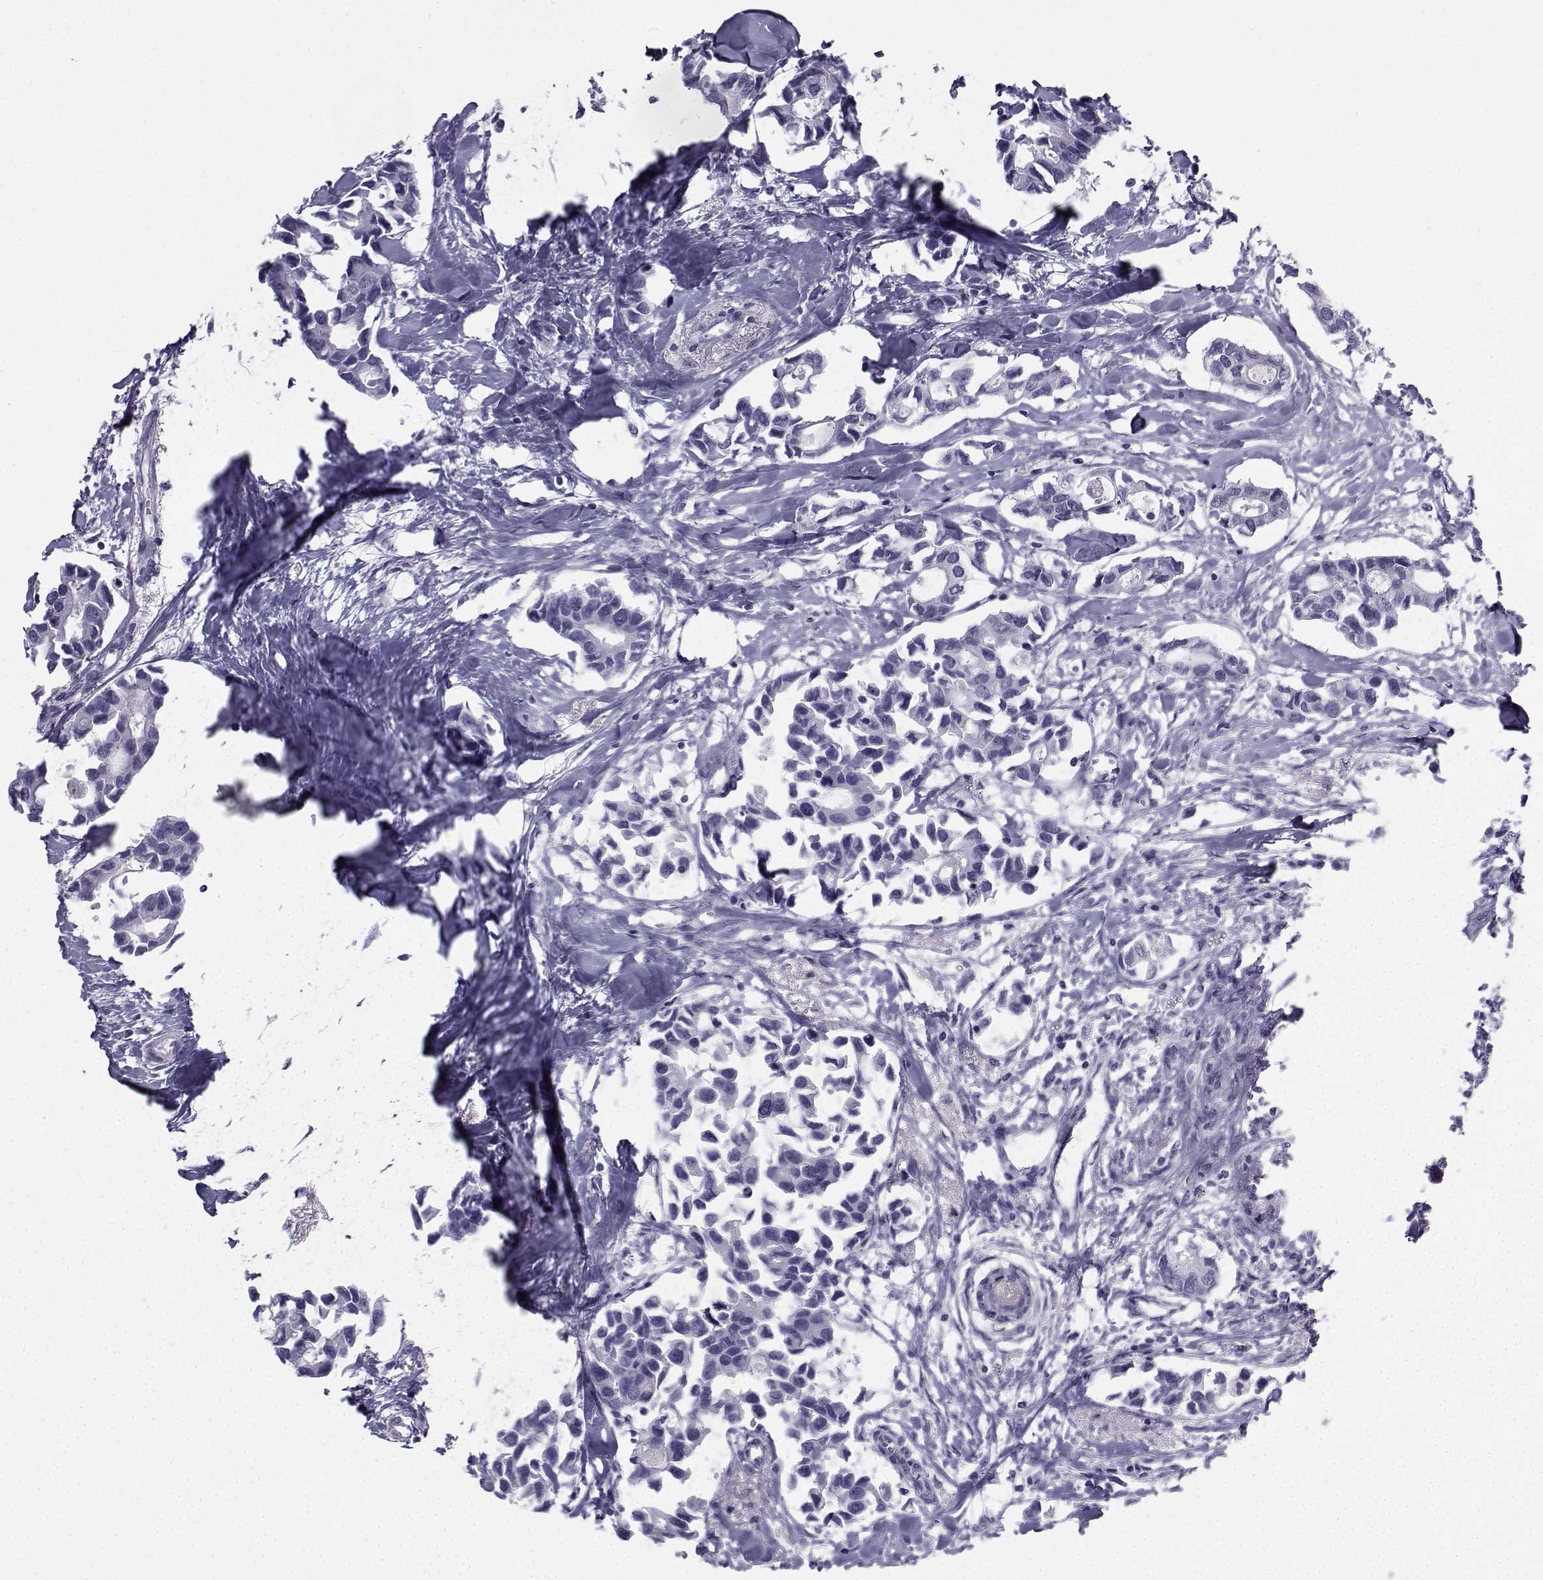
{"staining": {"intensity": "negative", "quantity": "none", "location": "none"}, "tissue": "breast cancer", "cell_type": "Tumor cells", "image_type": "cancer", "snomed": [{"axis": "morphology", "description": "Duct carcinoma"}, {"axis": "topography", "description": "Breast"}], "caption": "A photomicrograph of human breast cancer is negative for staining in tumor cells.", "gene": "SPANXD", "patient": {"sex": "female", "age": 83}}